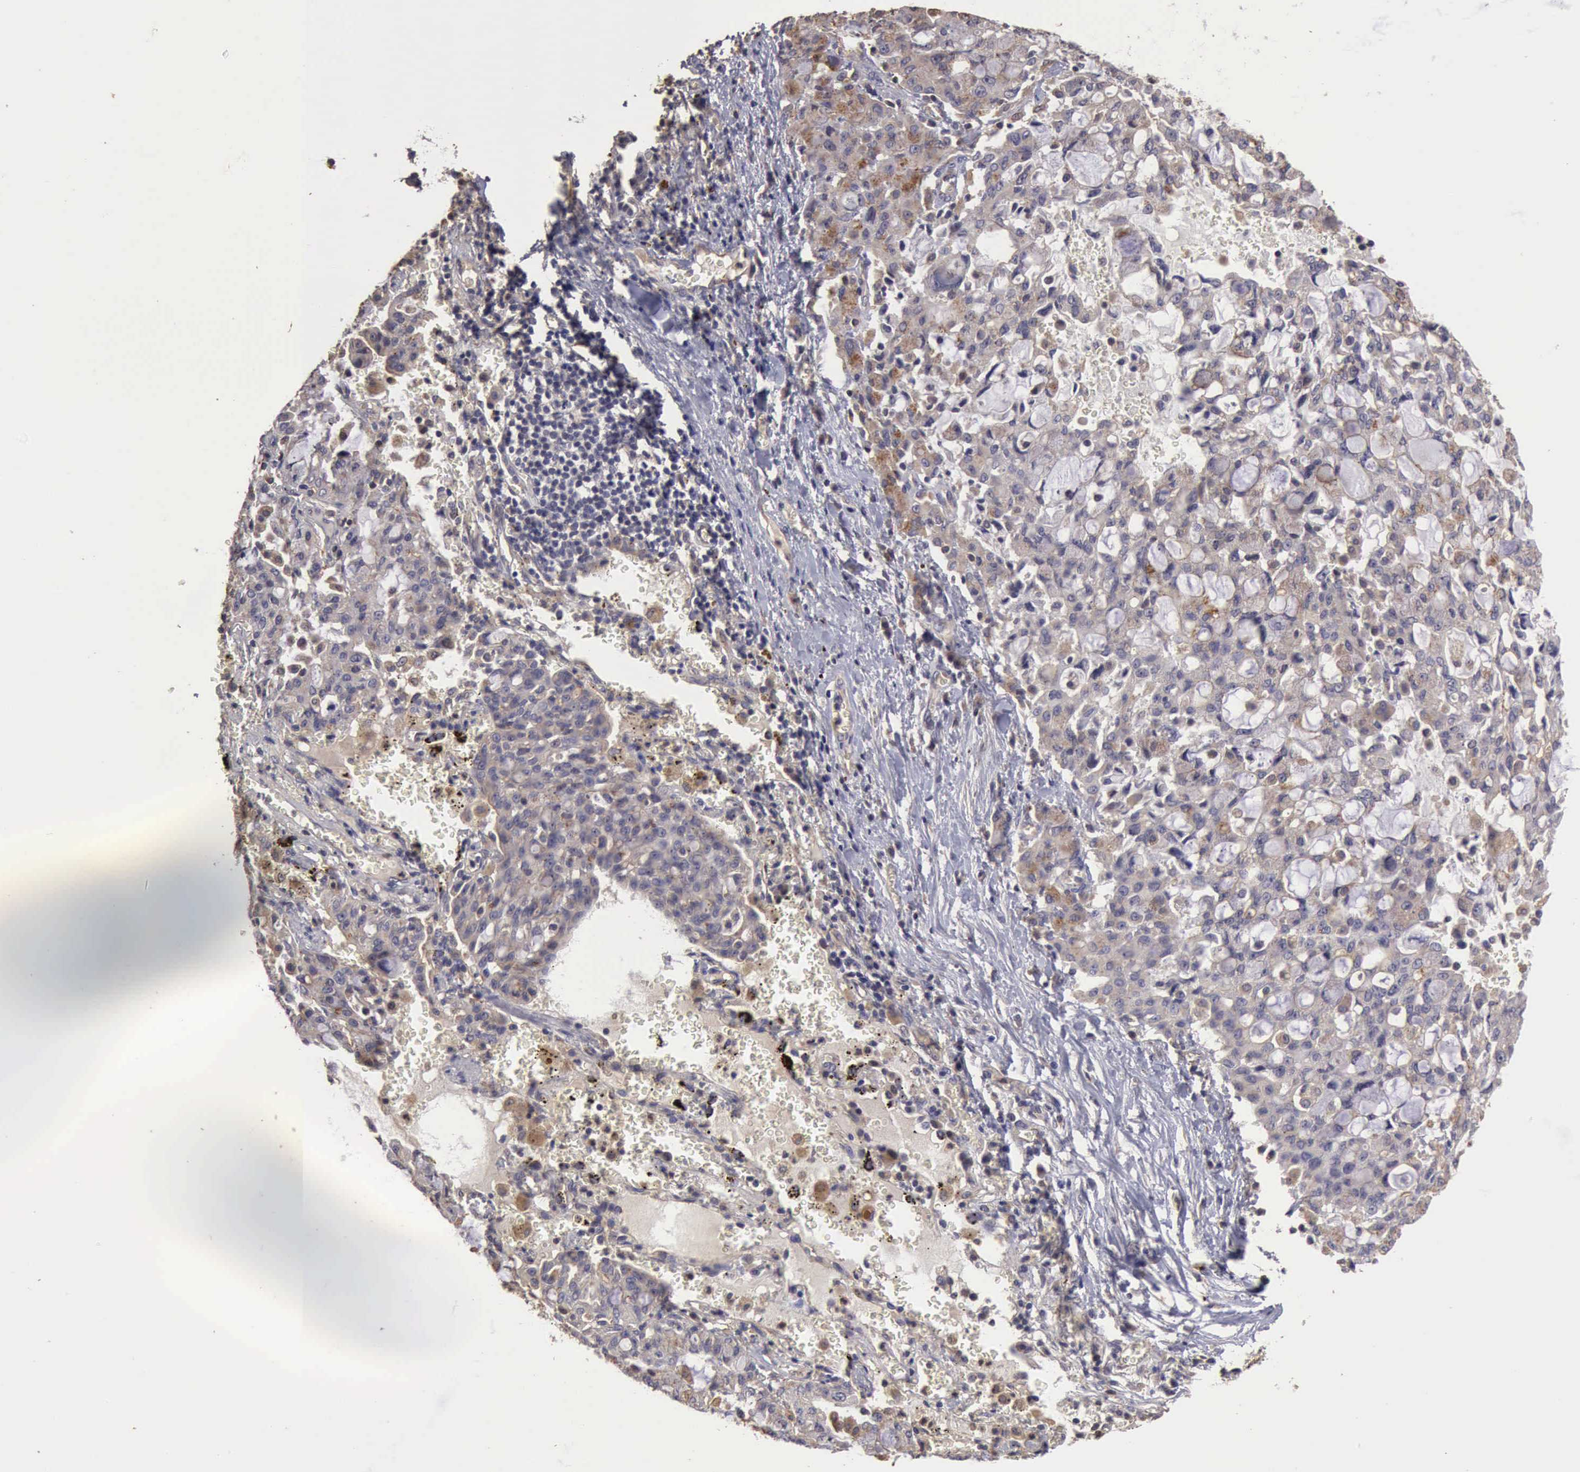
{"staining": {"intensity": "negative", "quantity": "none", "location": "none"}, "tissue": "lung cancer", "cell_type": "Tumor cells", "image_type": "cancer", "snomed": [{"axis": "morphology", "description": "Adenocarcinoma, NOS"}, {"axis": "topography", "description": "Lung"}], "caption": "The IHC image has no significant expression in tumor cells of lung adenocarcinoma tissue.", "gene": "BMX", "patient": {"sex": "female", "age": 44}}